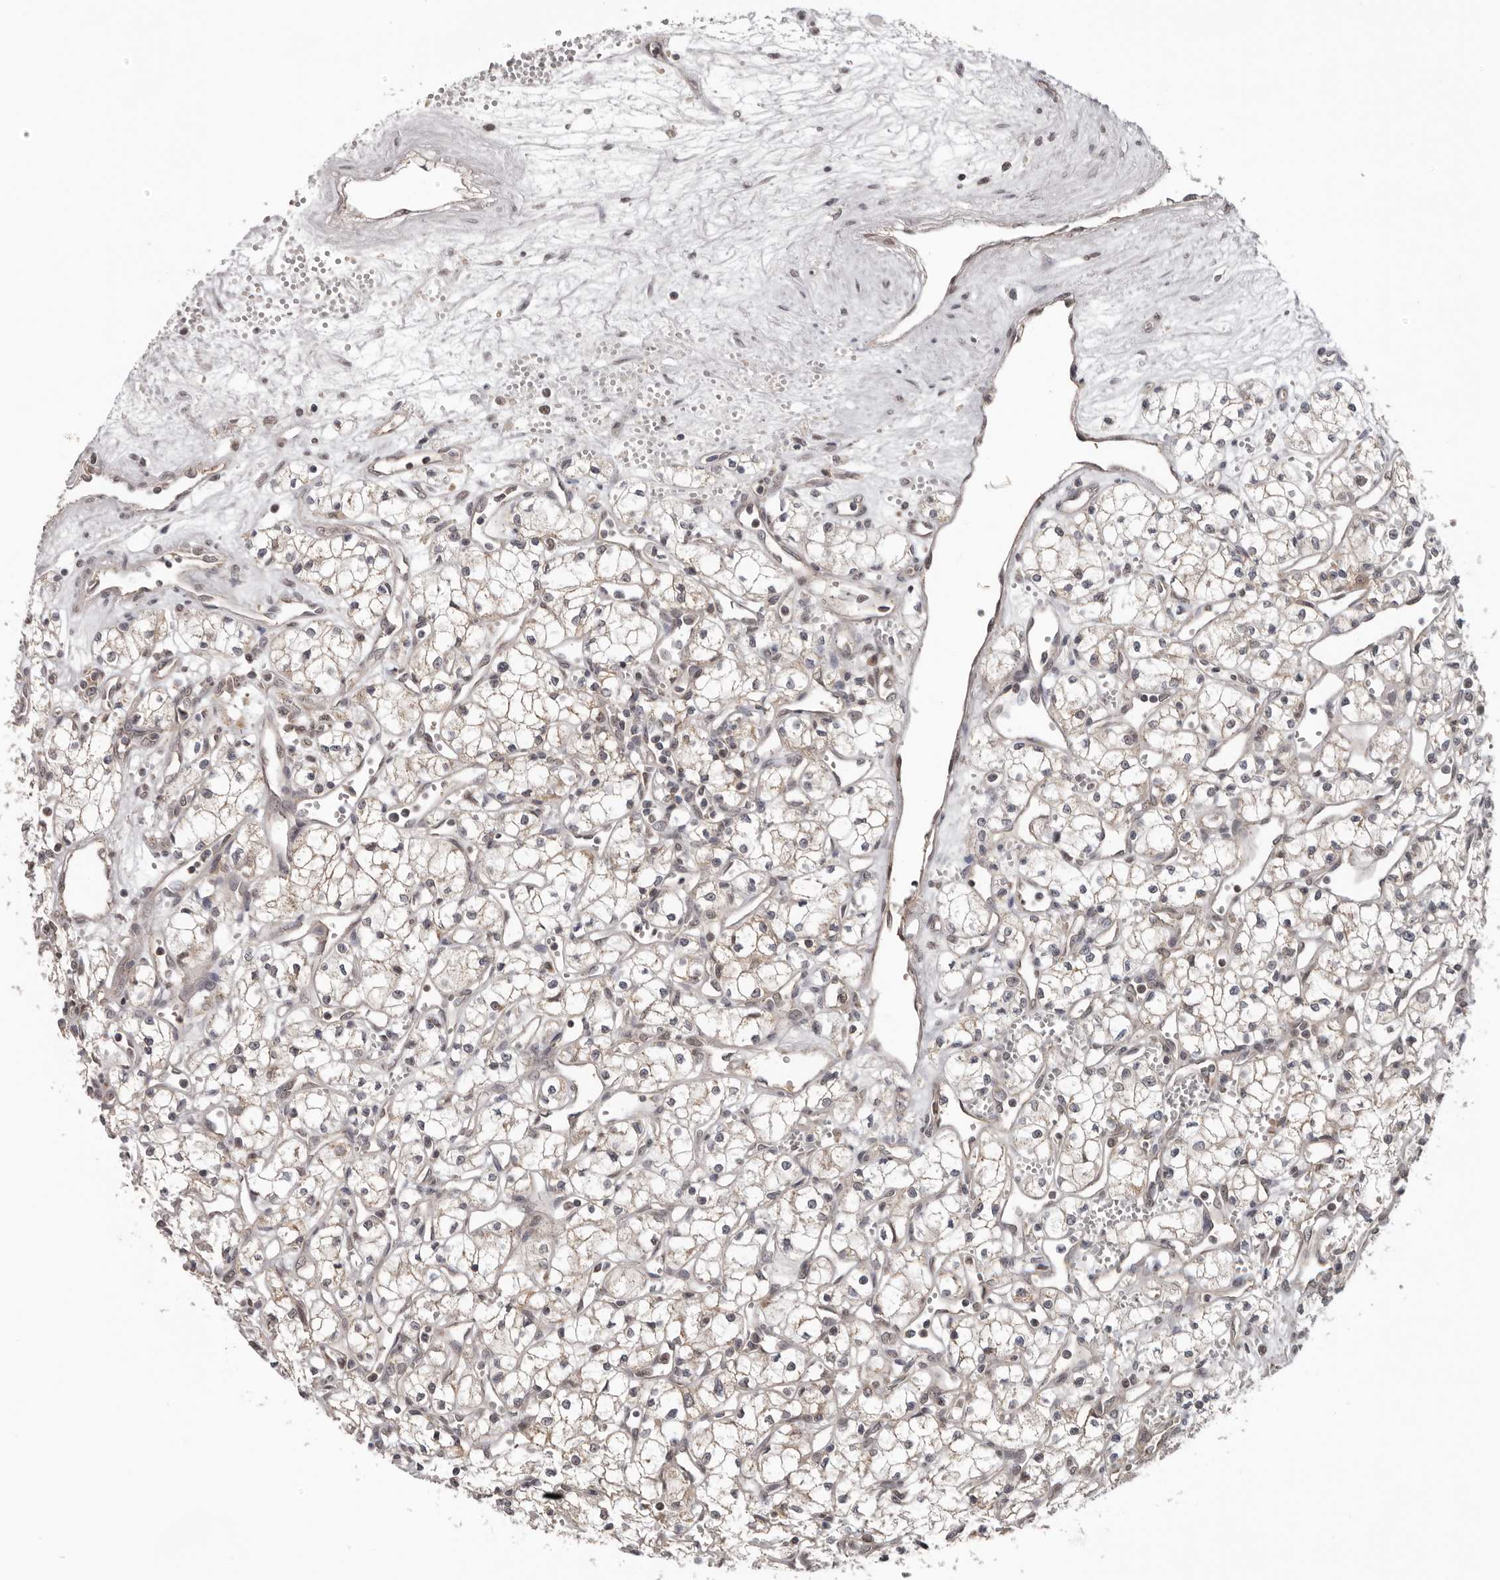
{"staining": {"intensity": "weak", "quantity": ">75%", "location": "cytoplasmic/membranous"}, "tissue": "renal cancer", "cell_type": "Tumor cells", "image_type": "cancer", "snomed": [{"axis": "morphology", "description": "Adenocarcinoma, NOS"}, {"axis": "topography", "description": "Kidney"}], "caption": "There is low levels of weak cytoplasmic/membranous expression in tumor cells of adenocarcinoma (renal), as demonstrated by immunohistochemical staining (brown color).", "gene": "MOGAT2", "patient": {"sex": "male", "age": 59}}